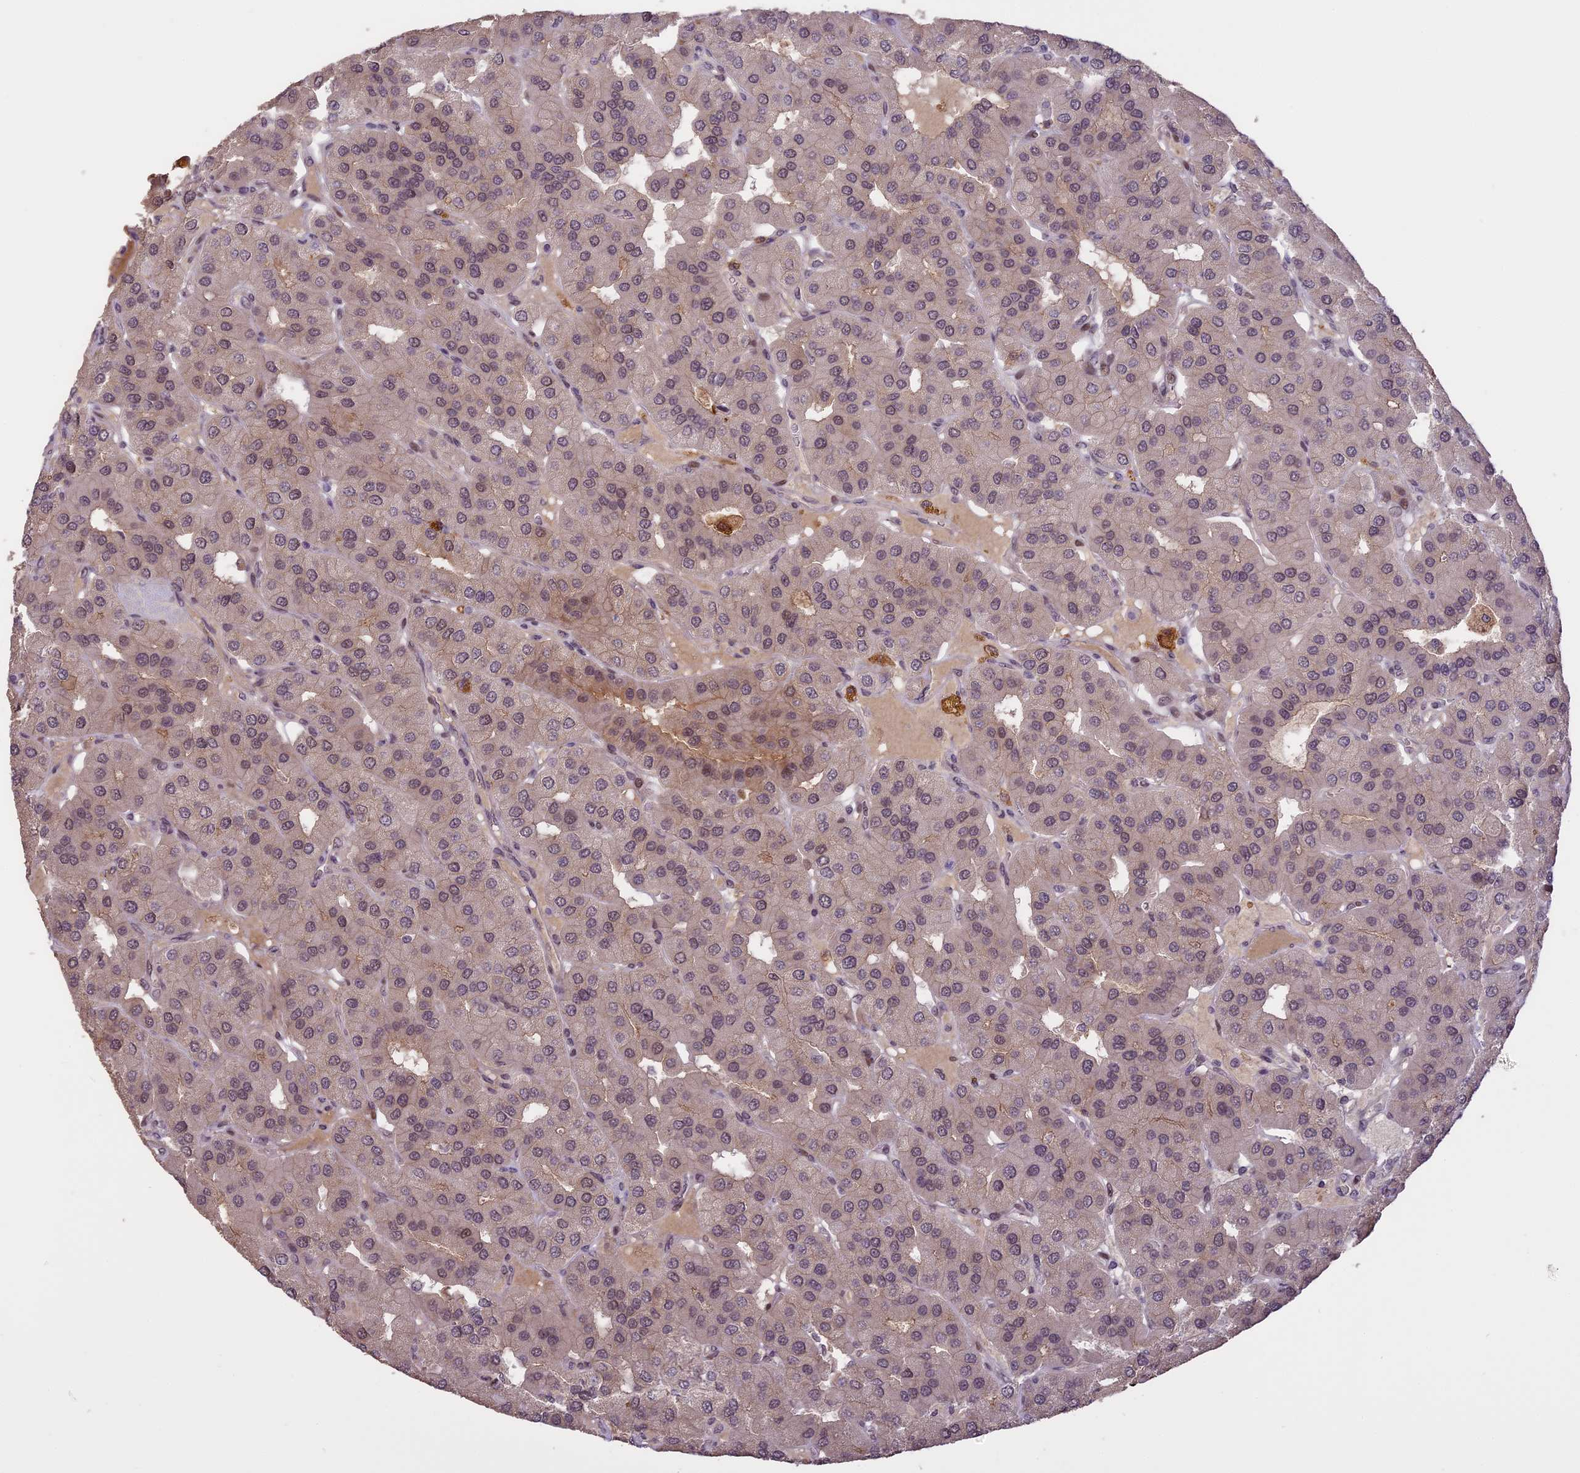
{"staining": {"intensity": "negative", "quantity": "none", "location": "none"}, "tissue": "parathyroid gland", "cell_type": "Glandular cells", "image_type": "normal", "snomed": [{"axis": "morphology", "description": "Normal tissue, NOS"}, {"axis": "morphology", "description": "Adenoma, NOS"}, {"axis": "topography", "description": "Parathyroid gland"}], "caption": "This is an immunohistochemistry photomicrograph of normal human parathyroid gland. There is no staining in glandular cells.", "gene": "PRELID2", "patient": {"sex": "female", "age": 86}}